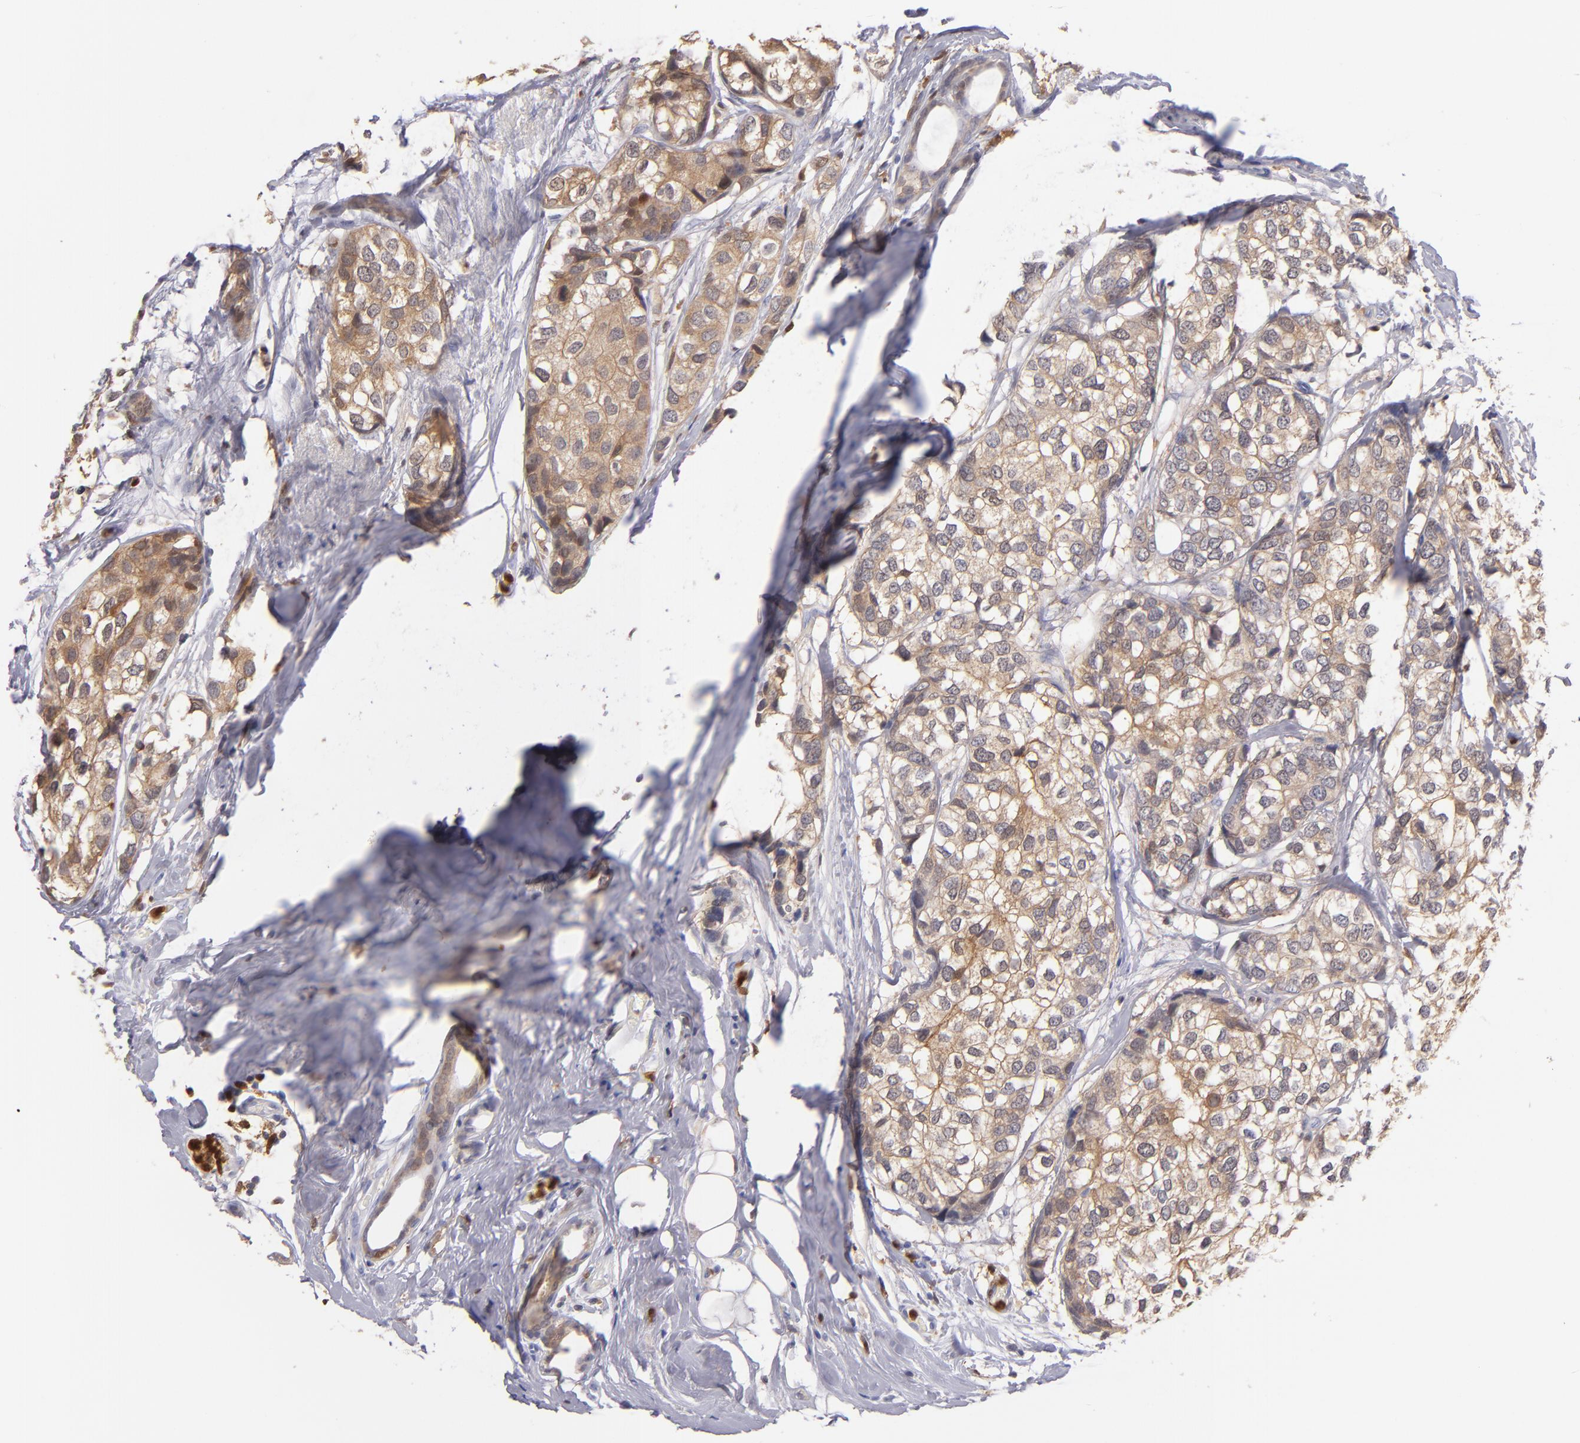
{"staining": {"intensity": "moderate", "quantity": ">75%", "location": "cytoplasmic/membranous"}, "tissue": "breast cancer", "cell_type": "Tumor cells", "image_type": "cancer", "snomed": [{"axis": "morphology", "description": "Duct carcinoma"}, {"axis": "topography", "description": "Breast"}], "caption": "Immunohistochemistry (DAB (3,3'-diaminobenzidine)) staining of breast cancer (infiltrating ductal carcinoma) reveals moderate cytoplasmic/membranous protein staining in about >75% of tumor cells.", "gene": "PRKCD", "patient": {"sex": "female", "age": 68}}